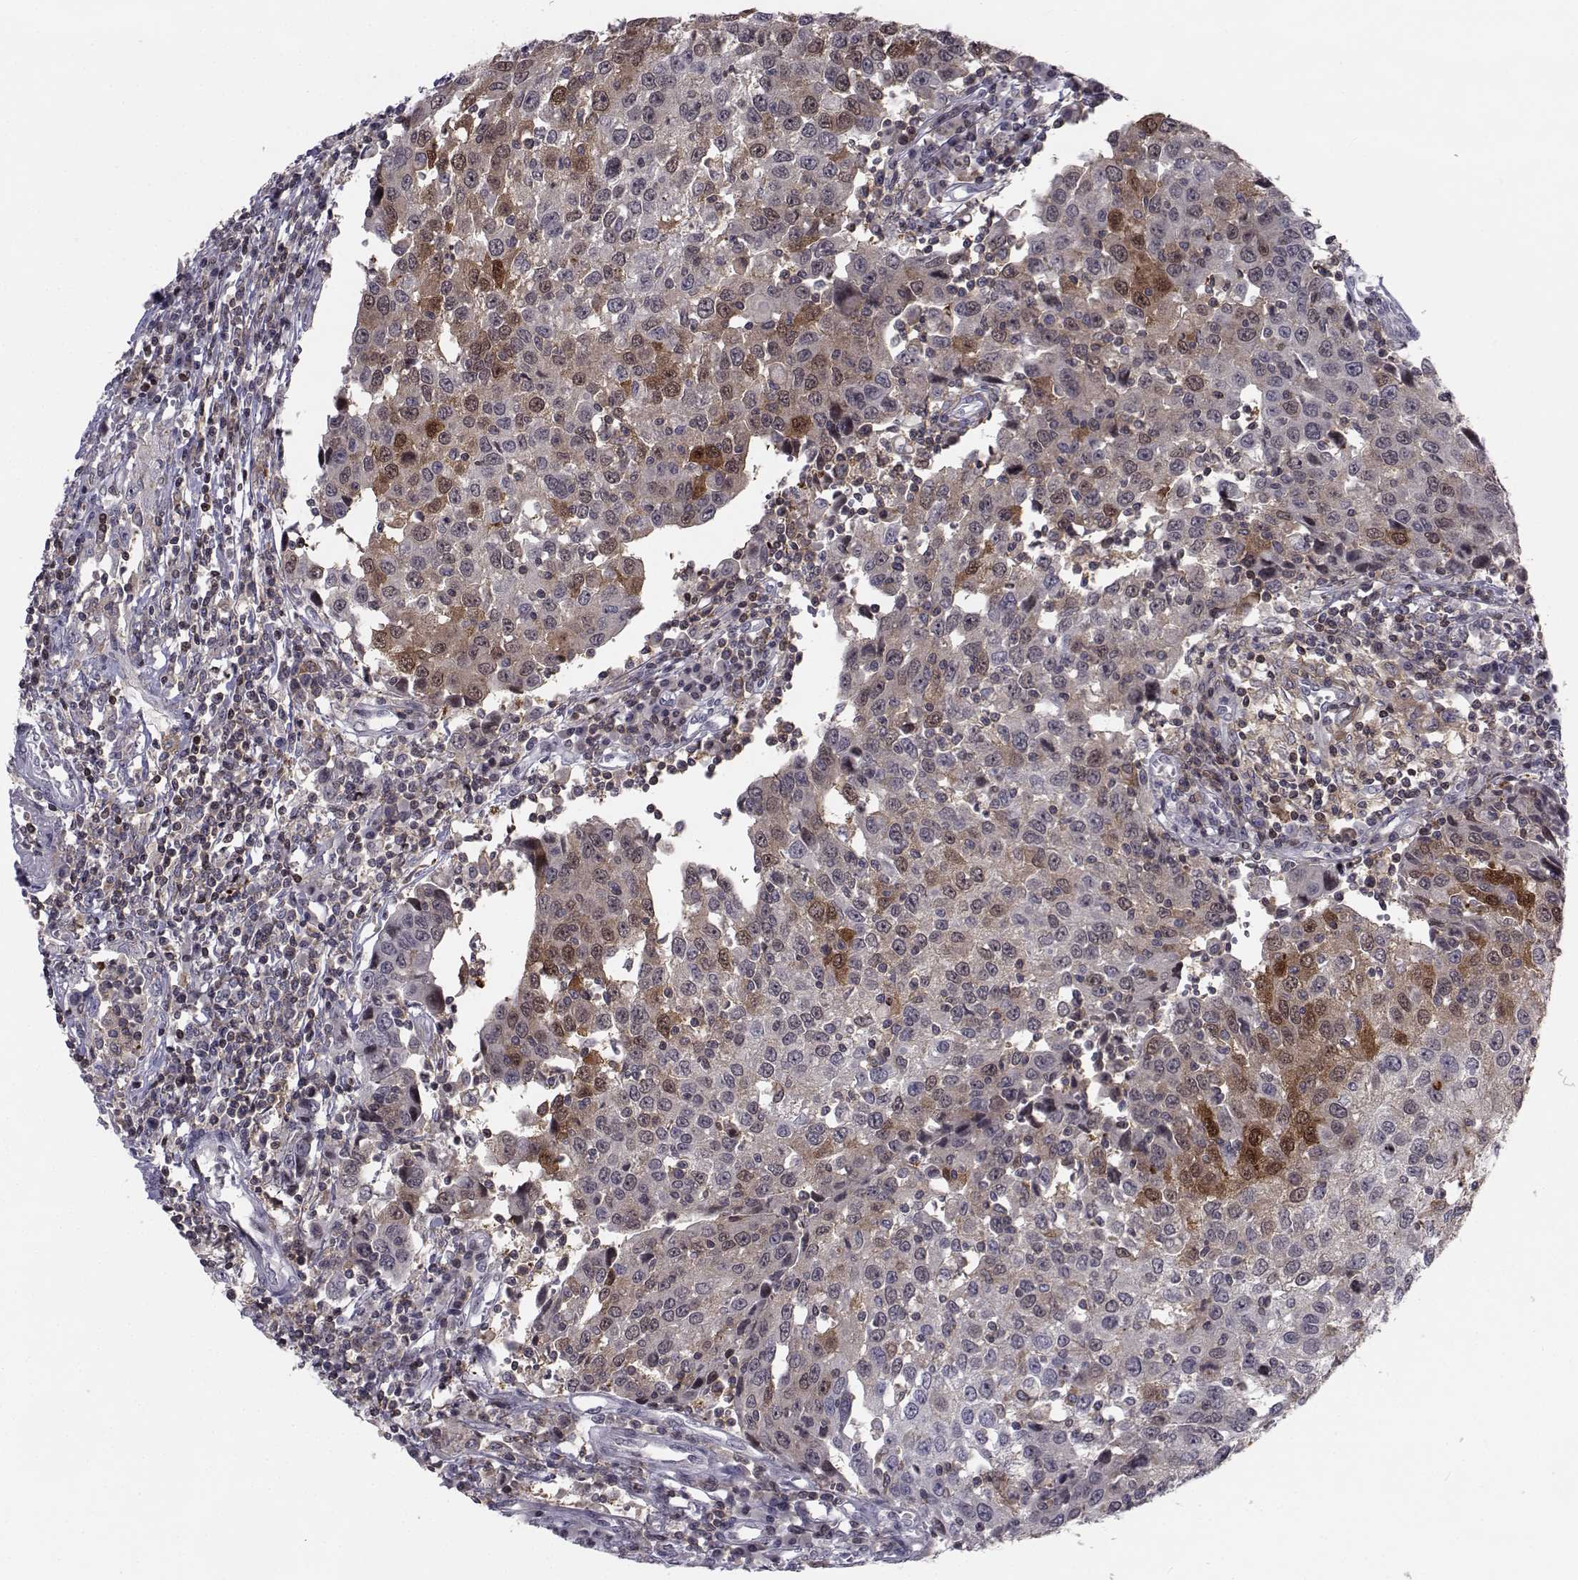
{"staining": {"intensity": "moderate", "quantity": "<25%", "location": "cytoplasmic/membranous"}, "tissue": "urothelial cancer", "cell_type": "Tumor cells", "image_type": "cancer", "snomed": [{"axis": "morphology", "description": "Urothelial carcinoma, High grade"}, {"axis": "topography", "description": "Urinary bladder"}], "caption": "A micrograph of human urothelial cancer stained for a protein reveals moderate cytoplasmic/membranous brown staining in tumor cells.", "gene": "PCP4L1", "patient": {"sex": "female", "age": 85}}